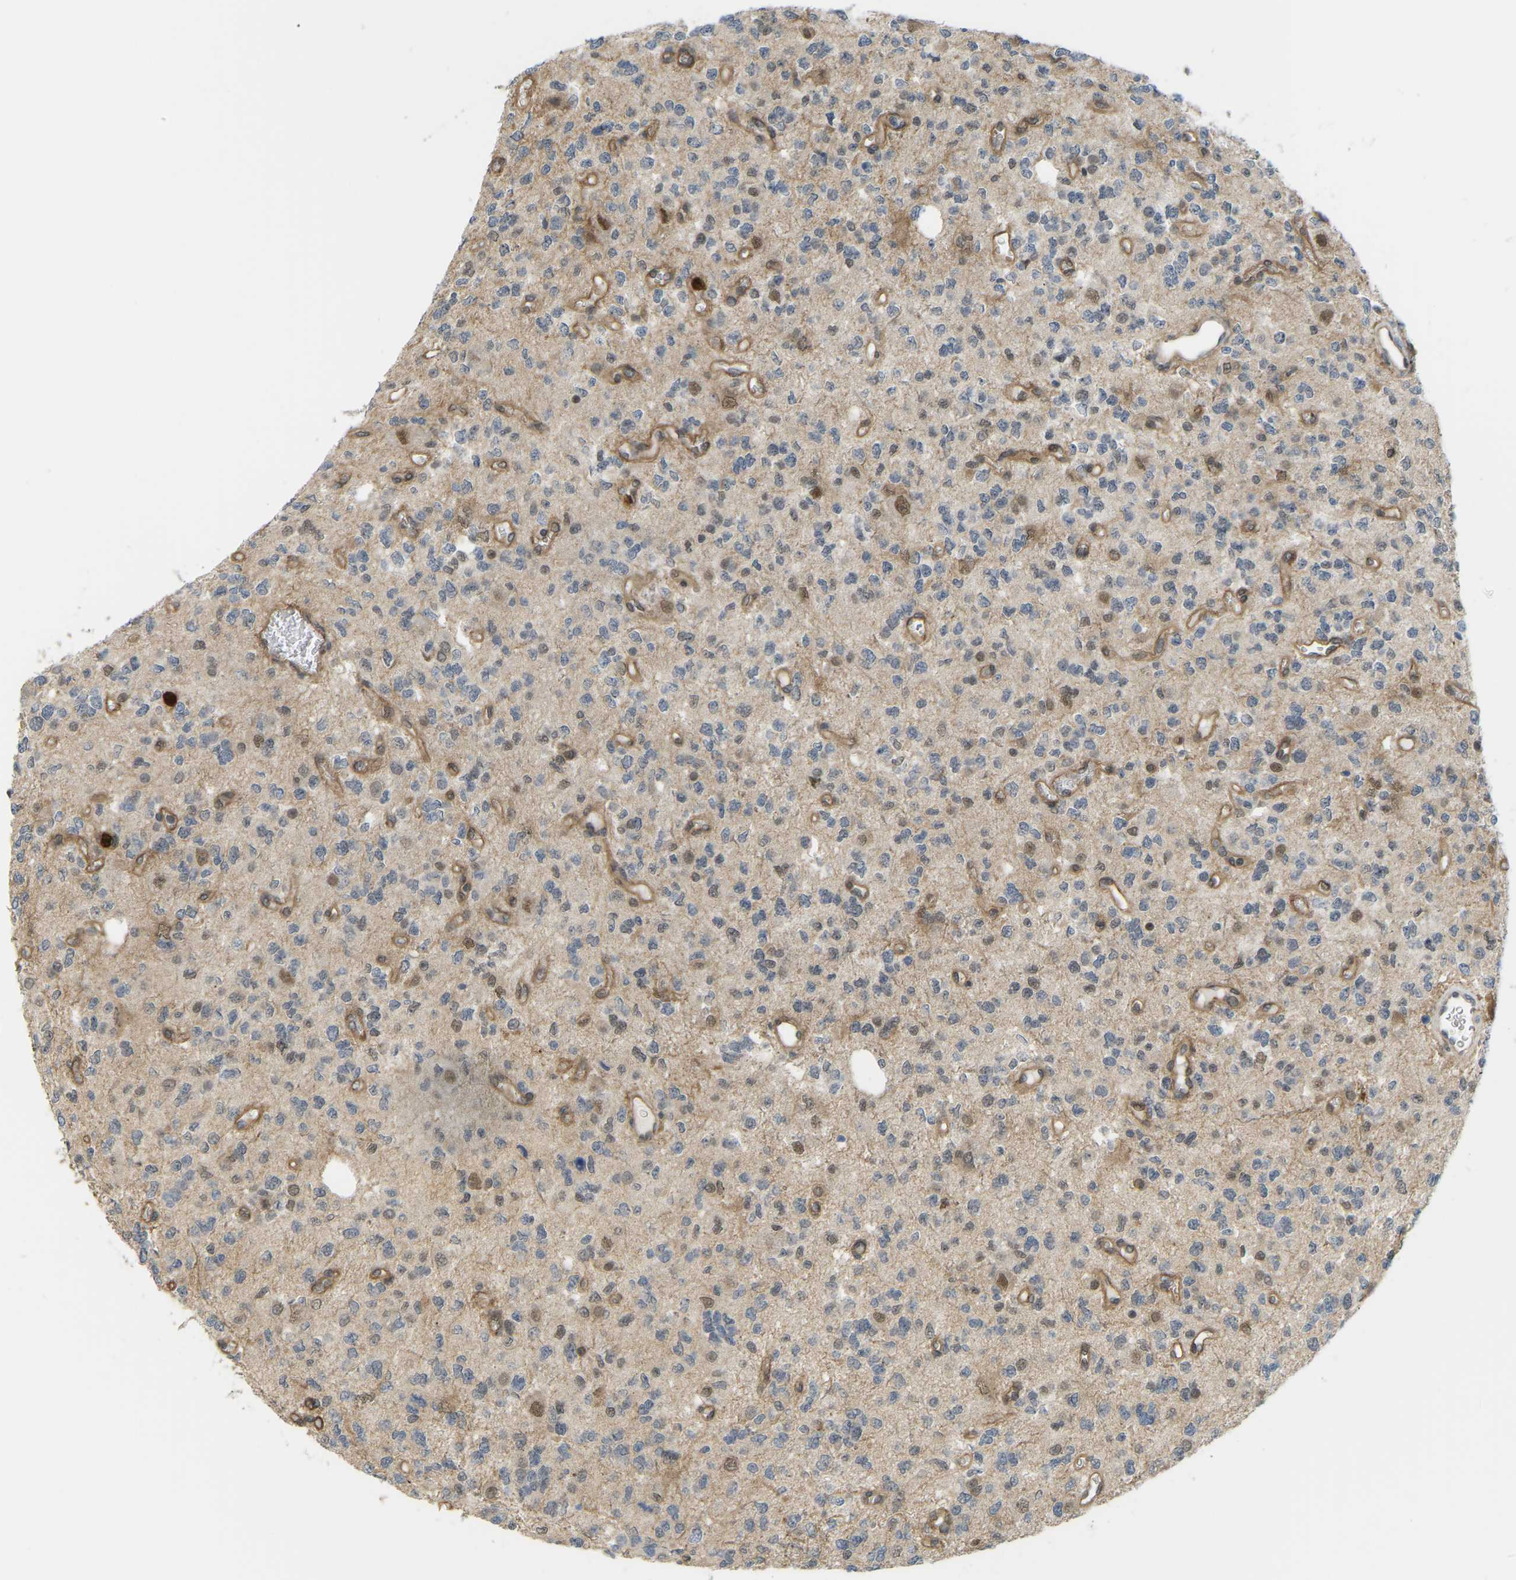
{"staining": {"intensity": "moderate", "quantity": "<25%", "location": "nuclear"}, "tissue": "glioma", "cell_type": "Tumor cells", "image_type": "cancer", "snomed": [{"axis": "morphology", "description": "Glioma, malignant, Low grade"}, {"axis": "topography", "description": "Brain"}], "caption": "Immunohistochemical staining of human glioma shows low levels of moderate nuclear protein positivity in about <25% of tumor cells. (Brightfield microscopy of DAB IHC at high magnification).", "gene": "SERPINB5", "patient": {"sex": "male", "age": 38}}